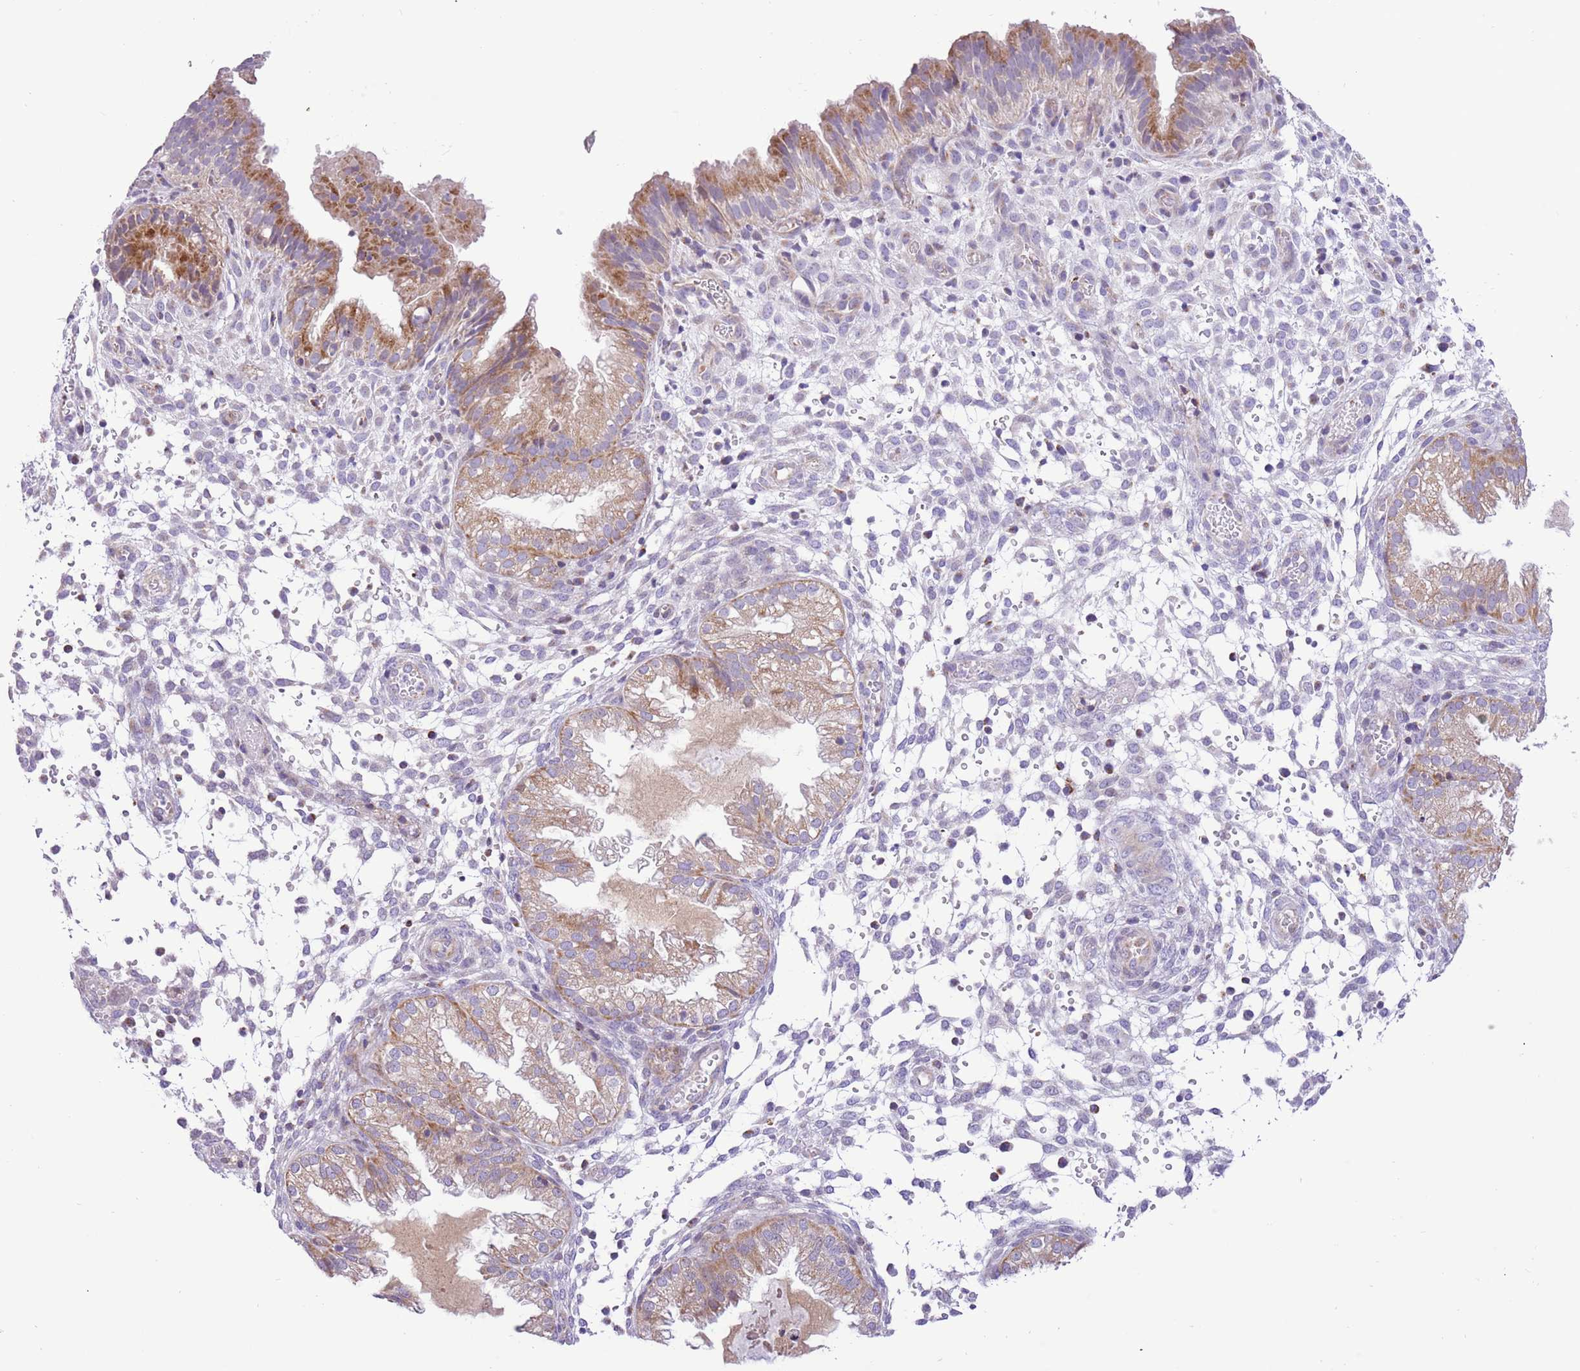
{"staining": {"intensity": "negative", "quantity": "none", "location": "none"}, "tissue": "endometrium", "cell_type": "Cells in endometrial stroma", "image_type": "normal", "snomed": [{"axis": "morphology", "description": "Normal tissue, NOS"}, {"axis": "topography", "description": "Endometrium"}], "caption": "Endometrium stained for a protein using IHC displays no staining cells in endometrial stroma.", "gene": "COX17", "patient": {"sex": "female", "age": 33}}